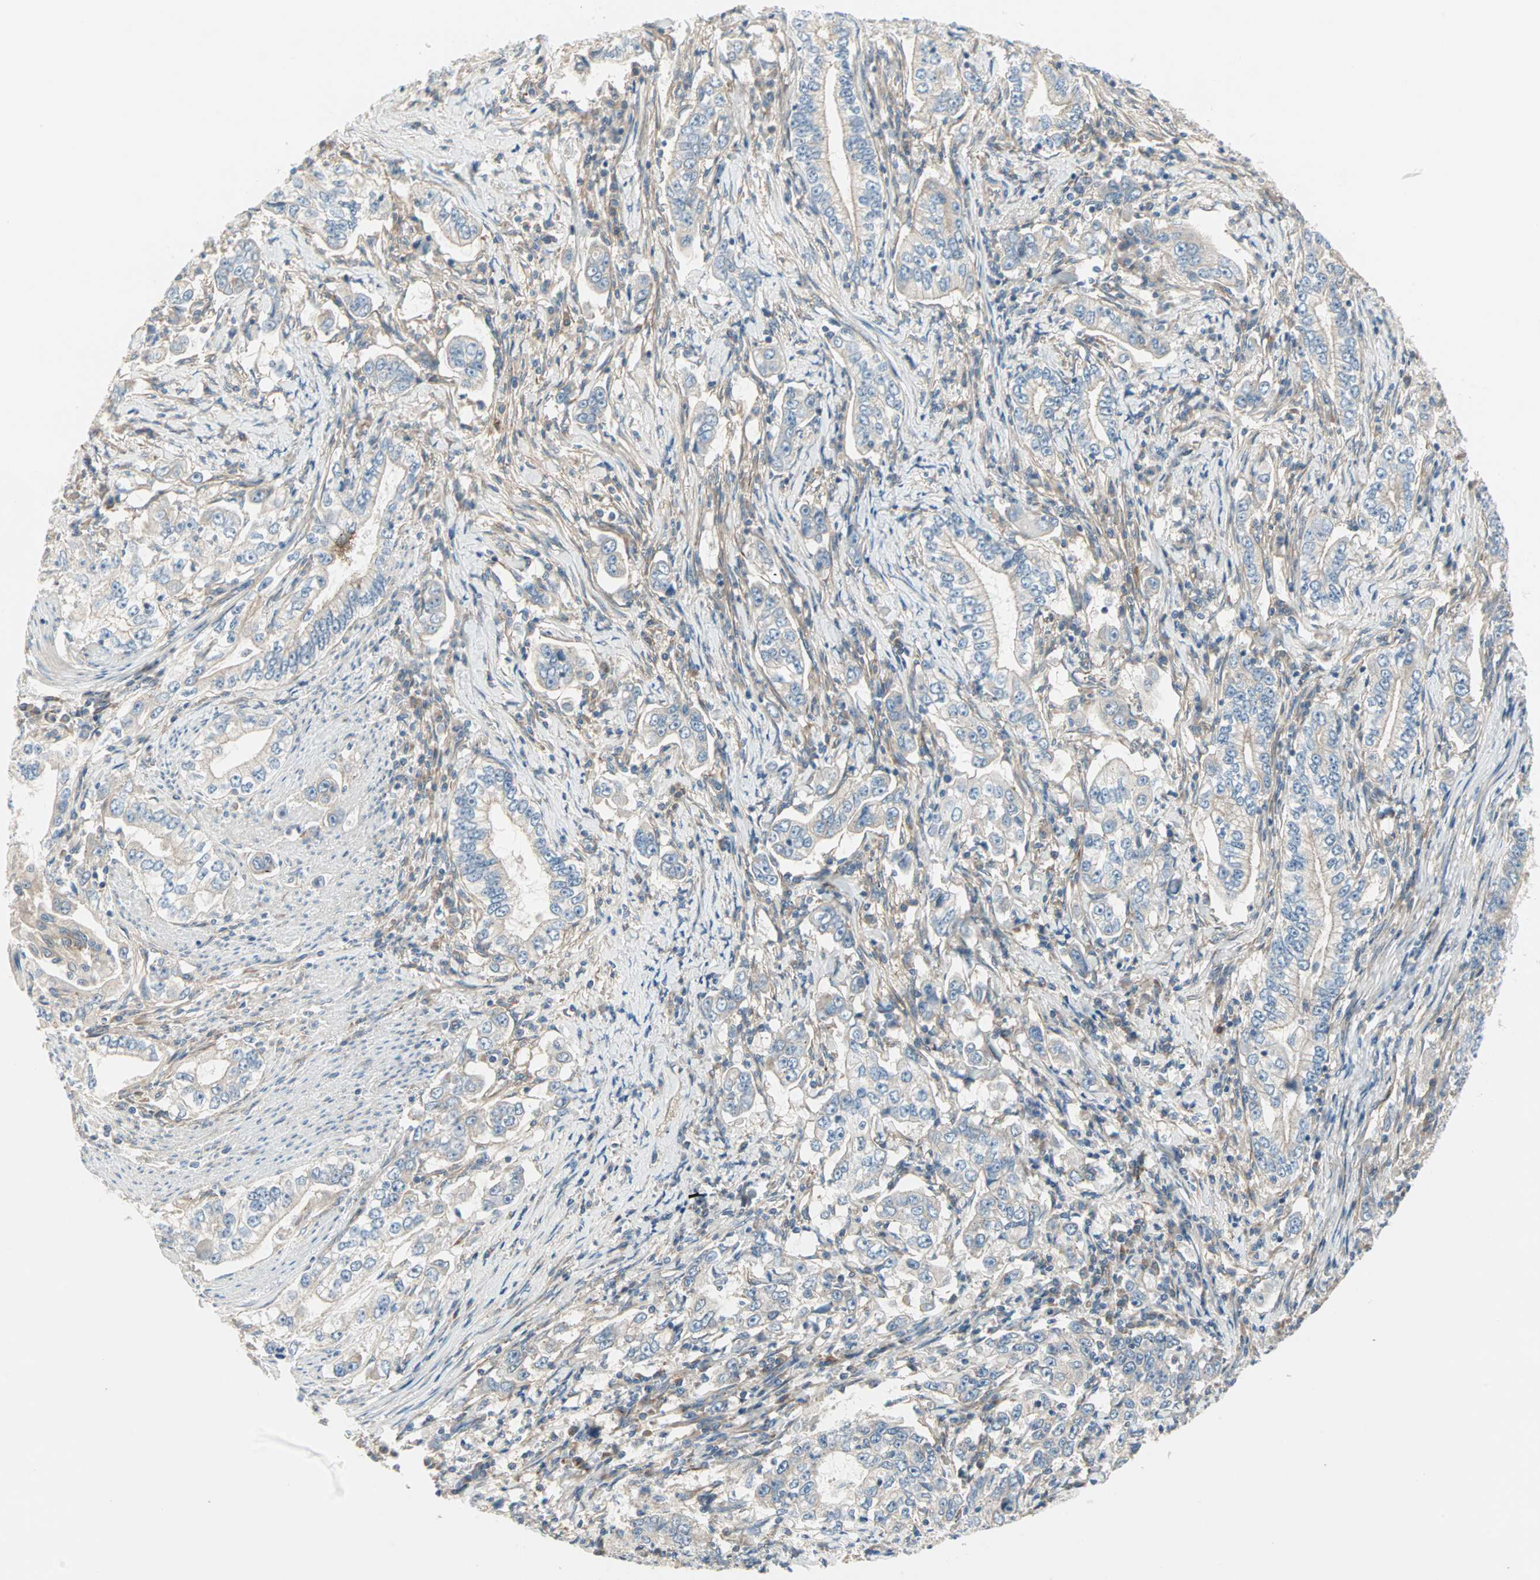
{"staining": {"intensity": "weak", "quantity": "<25%", "location": "cytoplasmic/membranous"}, "tissue": "stomach cancer", "cell_type": "Tumor cells", "image_type": "cancer", "snomed": [{"axis": "morphology", "description": "Adenocarcinoma, NOS"}, {"axis": "topography", "description": "Stomach, lower"}], "caption": "IHC of human adenocarcinoma (stomach) reveals no positivity in tumor cells. The staining is performed using DAB (3,3'-diaminobenzidine) brown chromogen with nuclei counter-stained in using hematoxylin.", "gene": "PDE8A", "patient": {"sex": "female", "age": 72}}